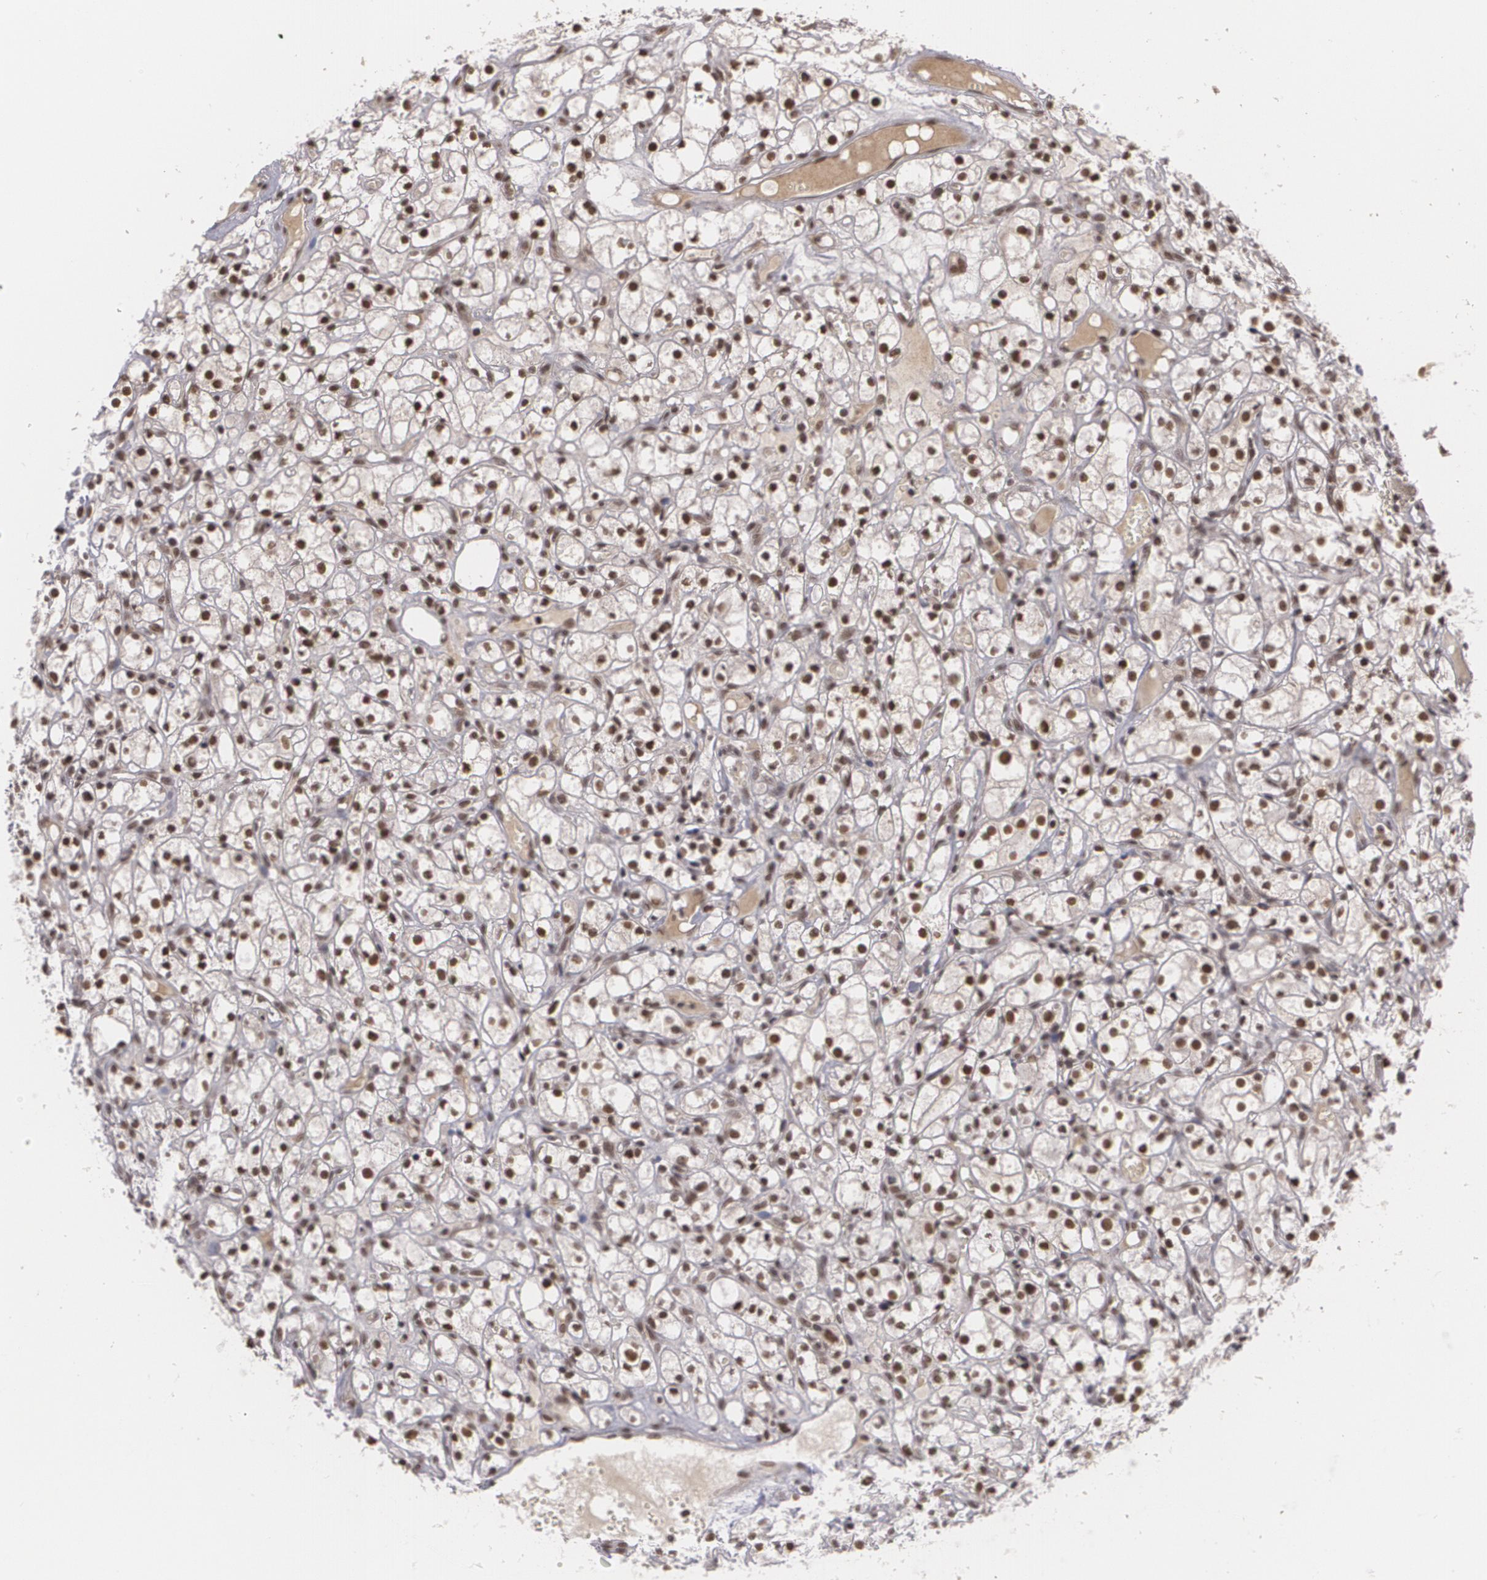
{"staining": {"intensity": "strong", "quantity": ">75%", "location": "nuclear"}, "tissue": "renal cancer", "cell_type": "Tumor cells", "image_type": "cancer", "snomed": [{"axis": "morphology", "description": "Adenocarcinoma, NOS"}, {"axis": "topography", "description": "Kidney"}], "caption": "Strong nuclear staining for a protein is present in about >75% of tumor cells of renal adenocarcinoma using immunohistochemistry.", "gene": "RXRB", "patient": {"sex": "male", "age": 61}}